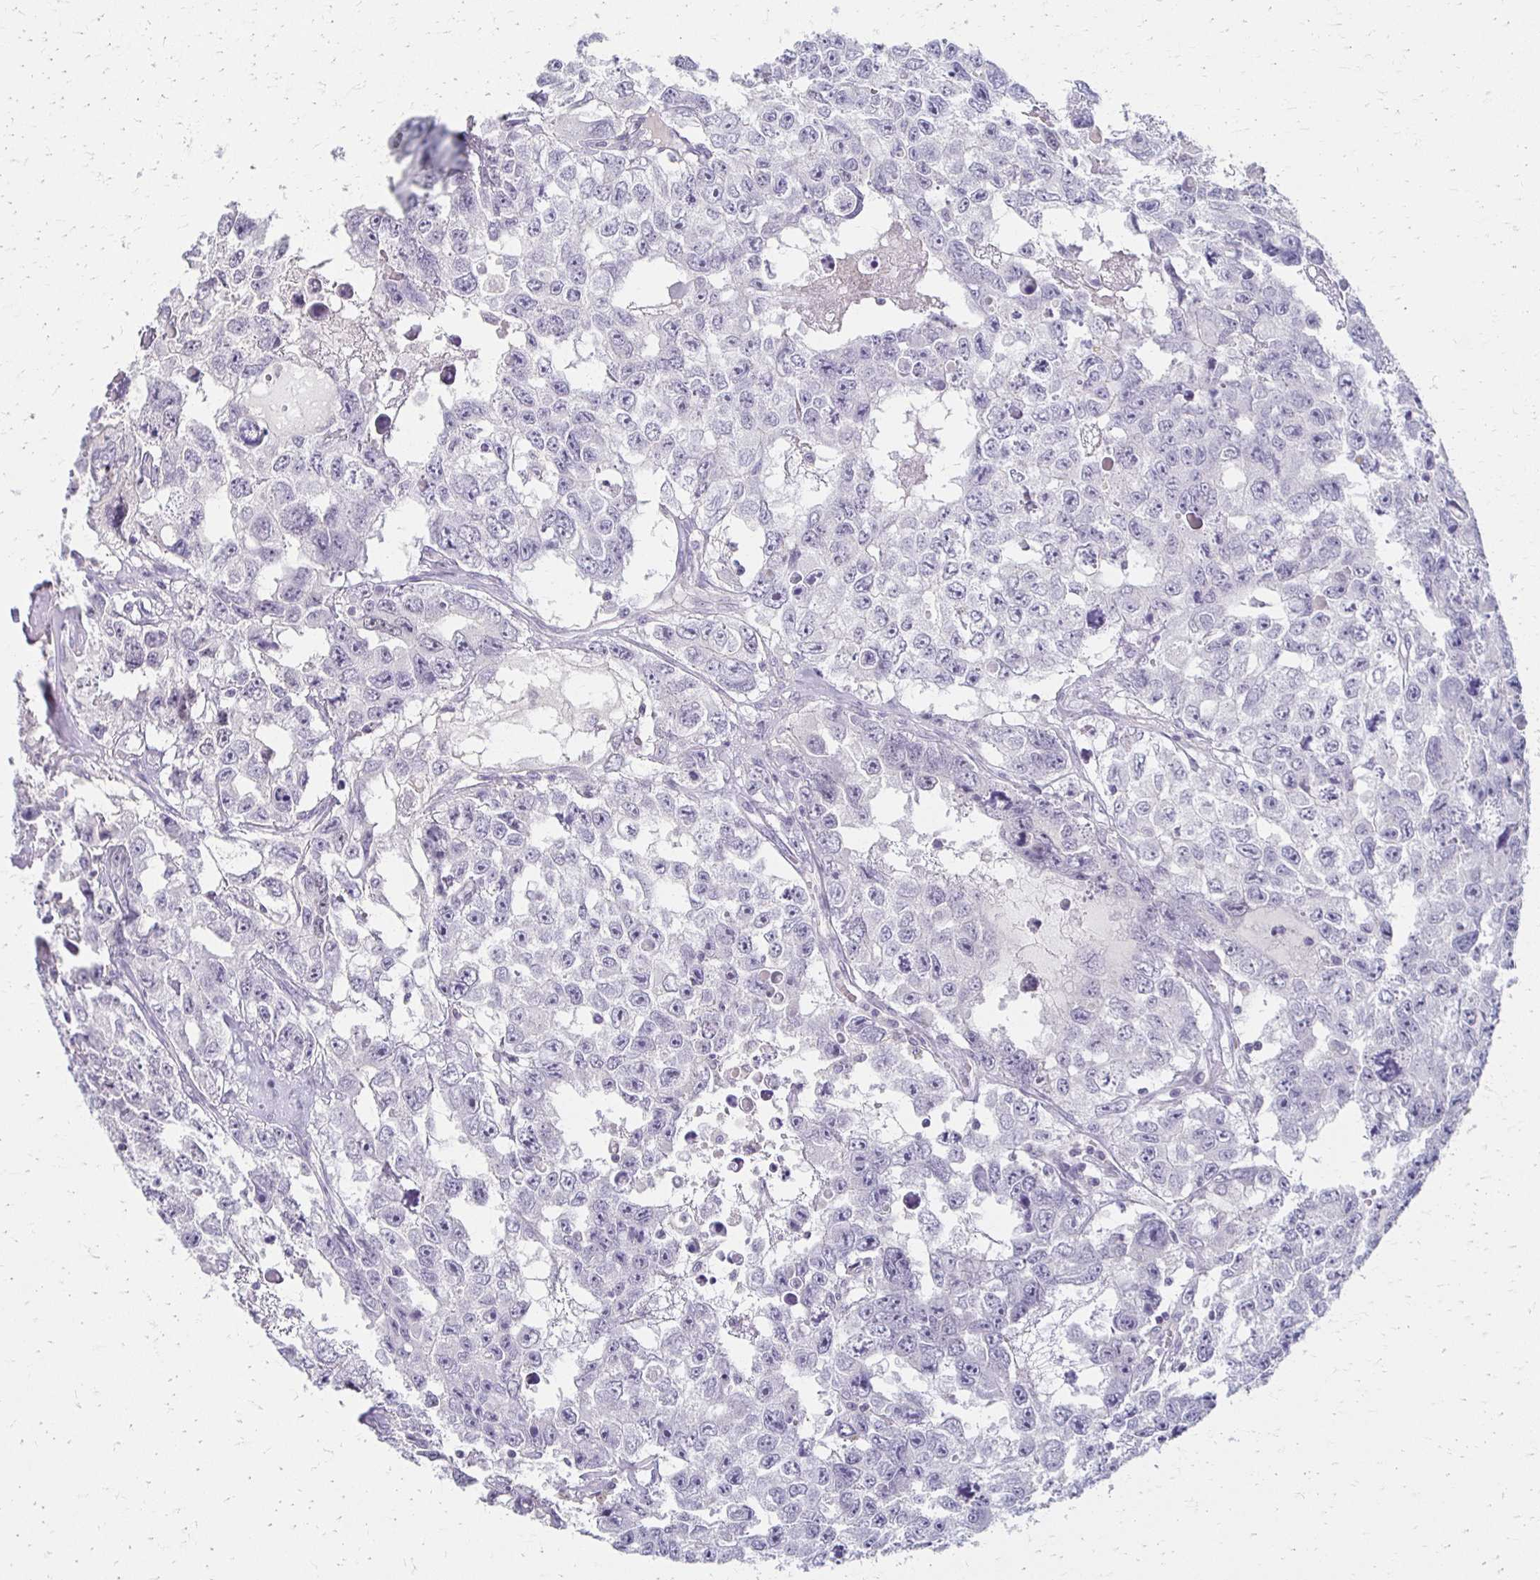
{"staining": {"intensity": "negative", "quantity": "none", "location": "none"}, "tissue": "testis cancer", "cell_type": "Tumor cells", "image_type": "cancer", "snomed": [{"axis": "morphology", "description": "Seminoma, NOS"}, {"axis": "topography", "description": "Testis"}], "caption": "Human testis cancer stained for a protein using immunohistochemistry reveals no staining in tumor cells.", "gene": "FOXO4", "patient": {"sex": "male", "age": 26}}